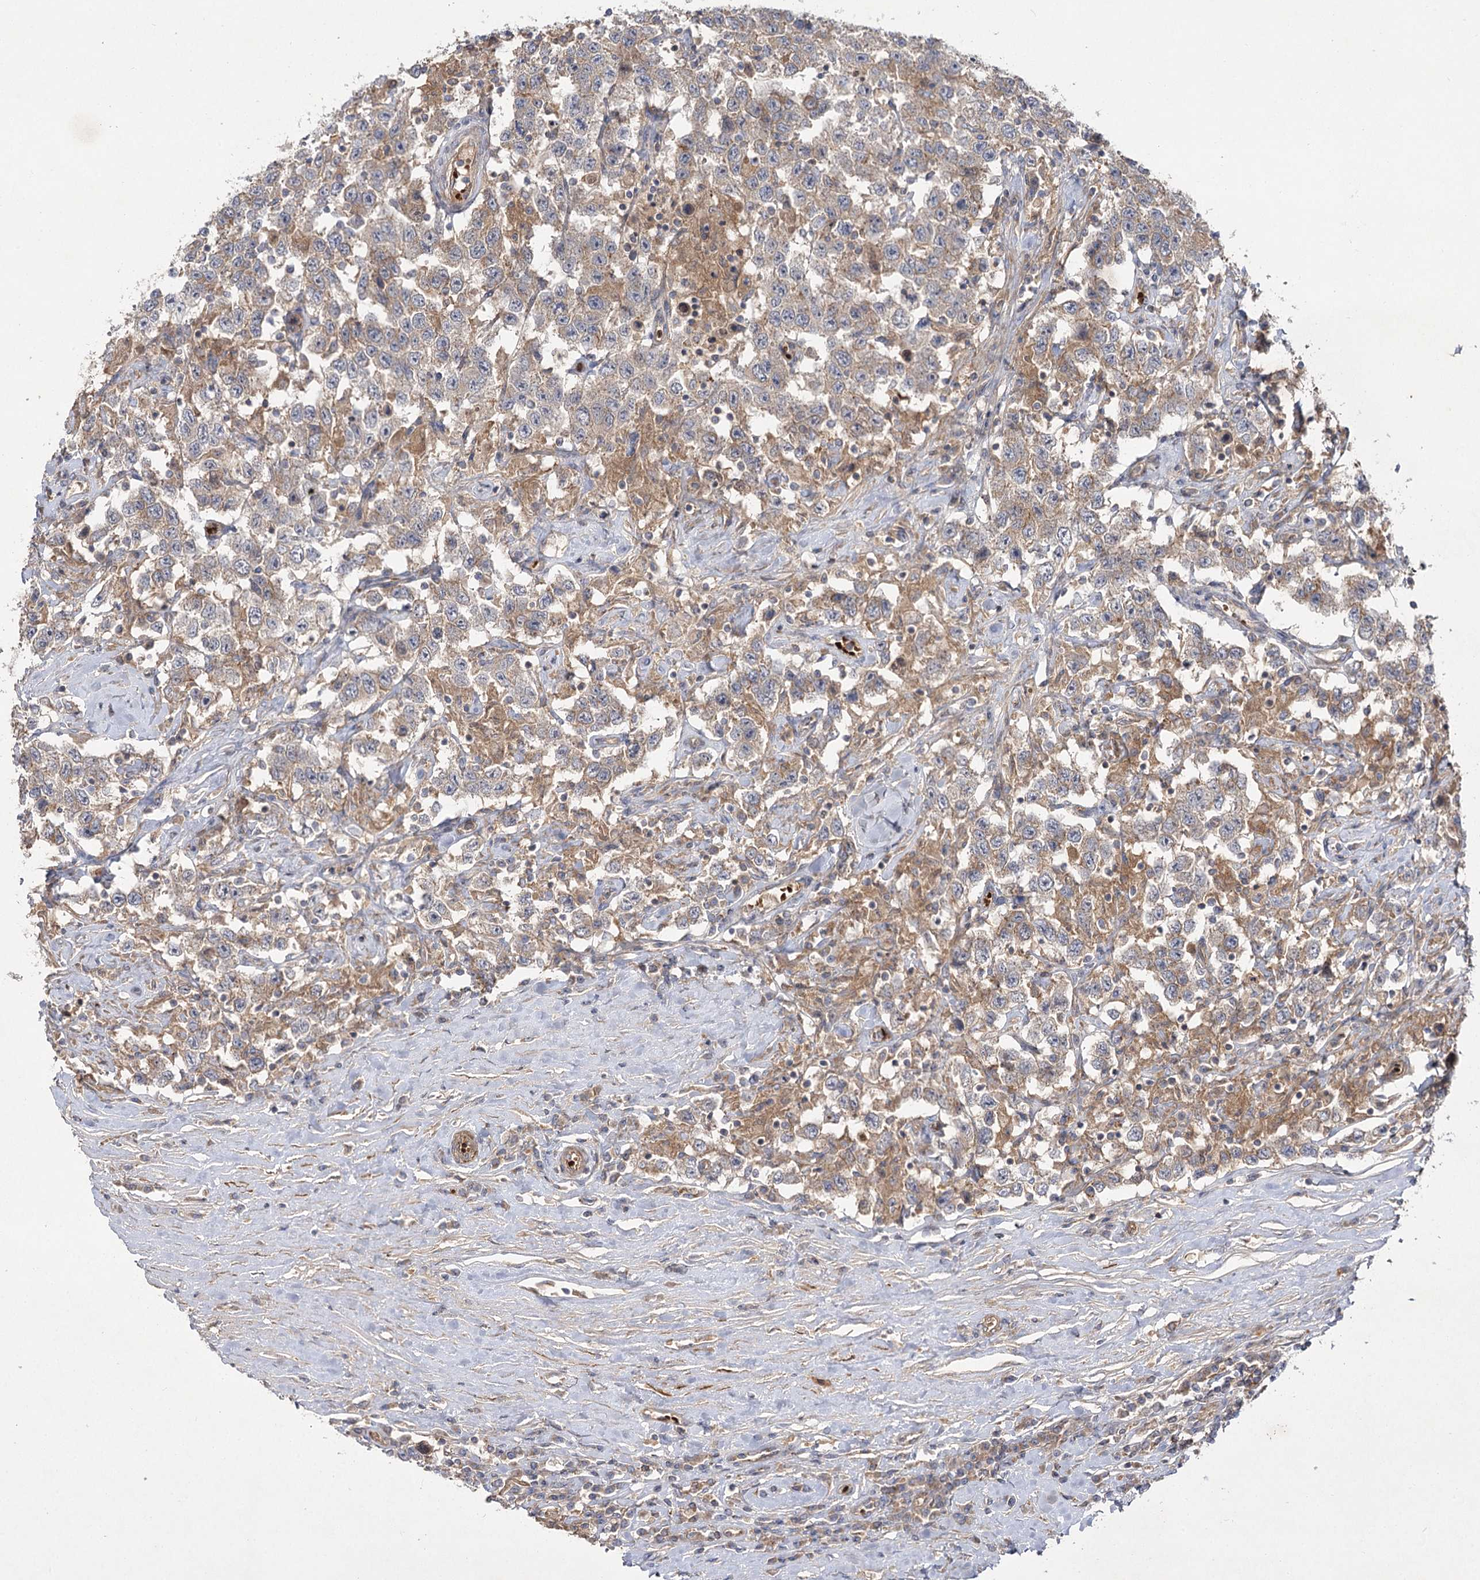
{"staining": {"intensity": "weak", "quantity": ">75%", "location": "cytoplasmic/membranous"}, "tissue": "testis cancer", "cell_type": "Tumor cells", "image_type": "cancer", "snomed": [{"axis": "morphology", "description": "Seminoma, NOS"}, {"axis": "topography", "description": "Testis"}], "caption": "Weak cytoplasmic/membranous expression is appreciated in approximately >75% of tumor cells in seminoma (testis).", "gene": "KIAA0825", "patient": {"sex": "male", "age": 41}}